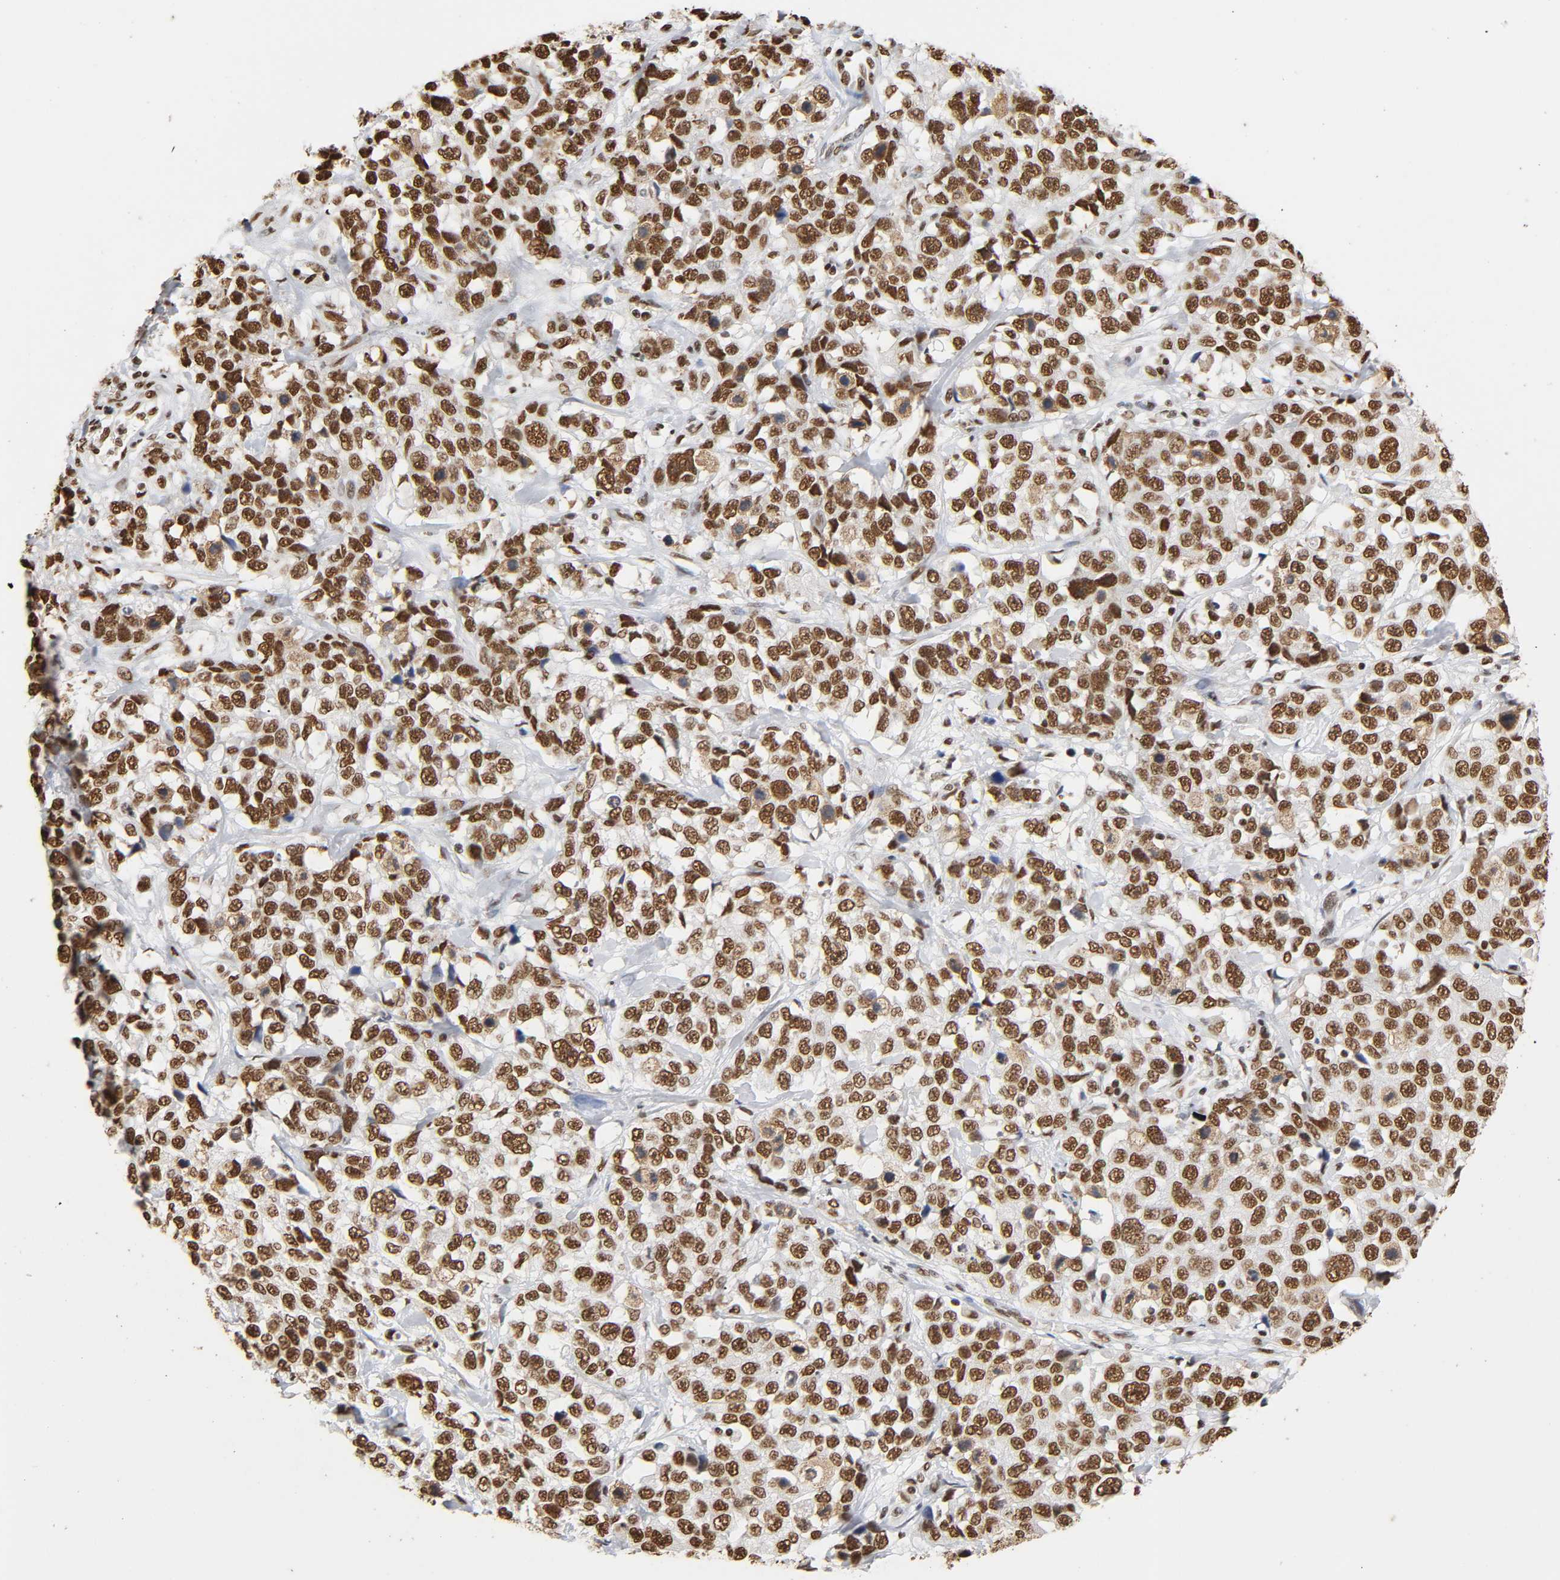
{"staining": {"intensity": "moderate", "quantity": ">75%", "location": "nuclear"}, "tissue": "stomach cancer", "cell_type": "Tumor cells", "image_type": "cancer", "snomed": [{"axis": "morphology", "description": "Normal tissue, NOS"}, {"axis": "morphology", "description": "Adenocarcinoma, NOS"}, {"axis": "topography", "description": "Stomach"}], "caption": "Immunohistochemistry (IHC) histopathology image of neoplastic tissue: human stomach cancer (adenocarcinoma) stained using immunohistochemistry reveals medium levels of moderate protein expression localized specifically in the nuclear of tumor cells, appearing as a nuclear brown color.", "gene": "HNRNPC", "patient": {"sex": "male", "age": 48}}